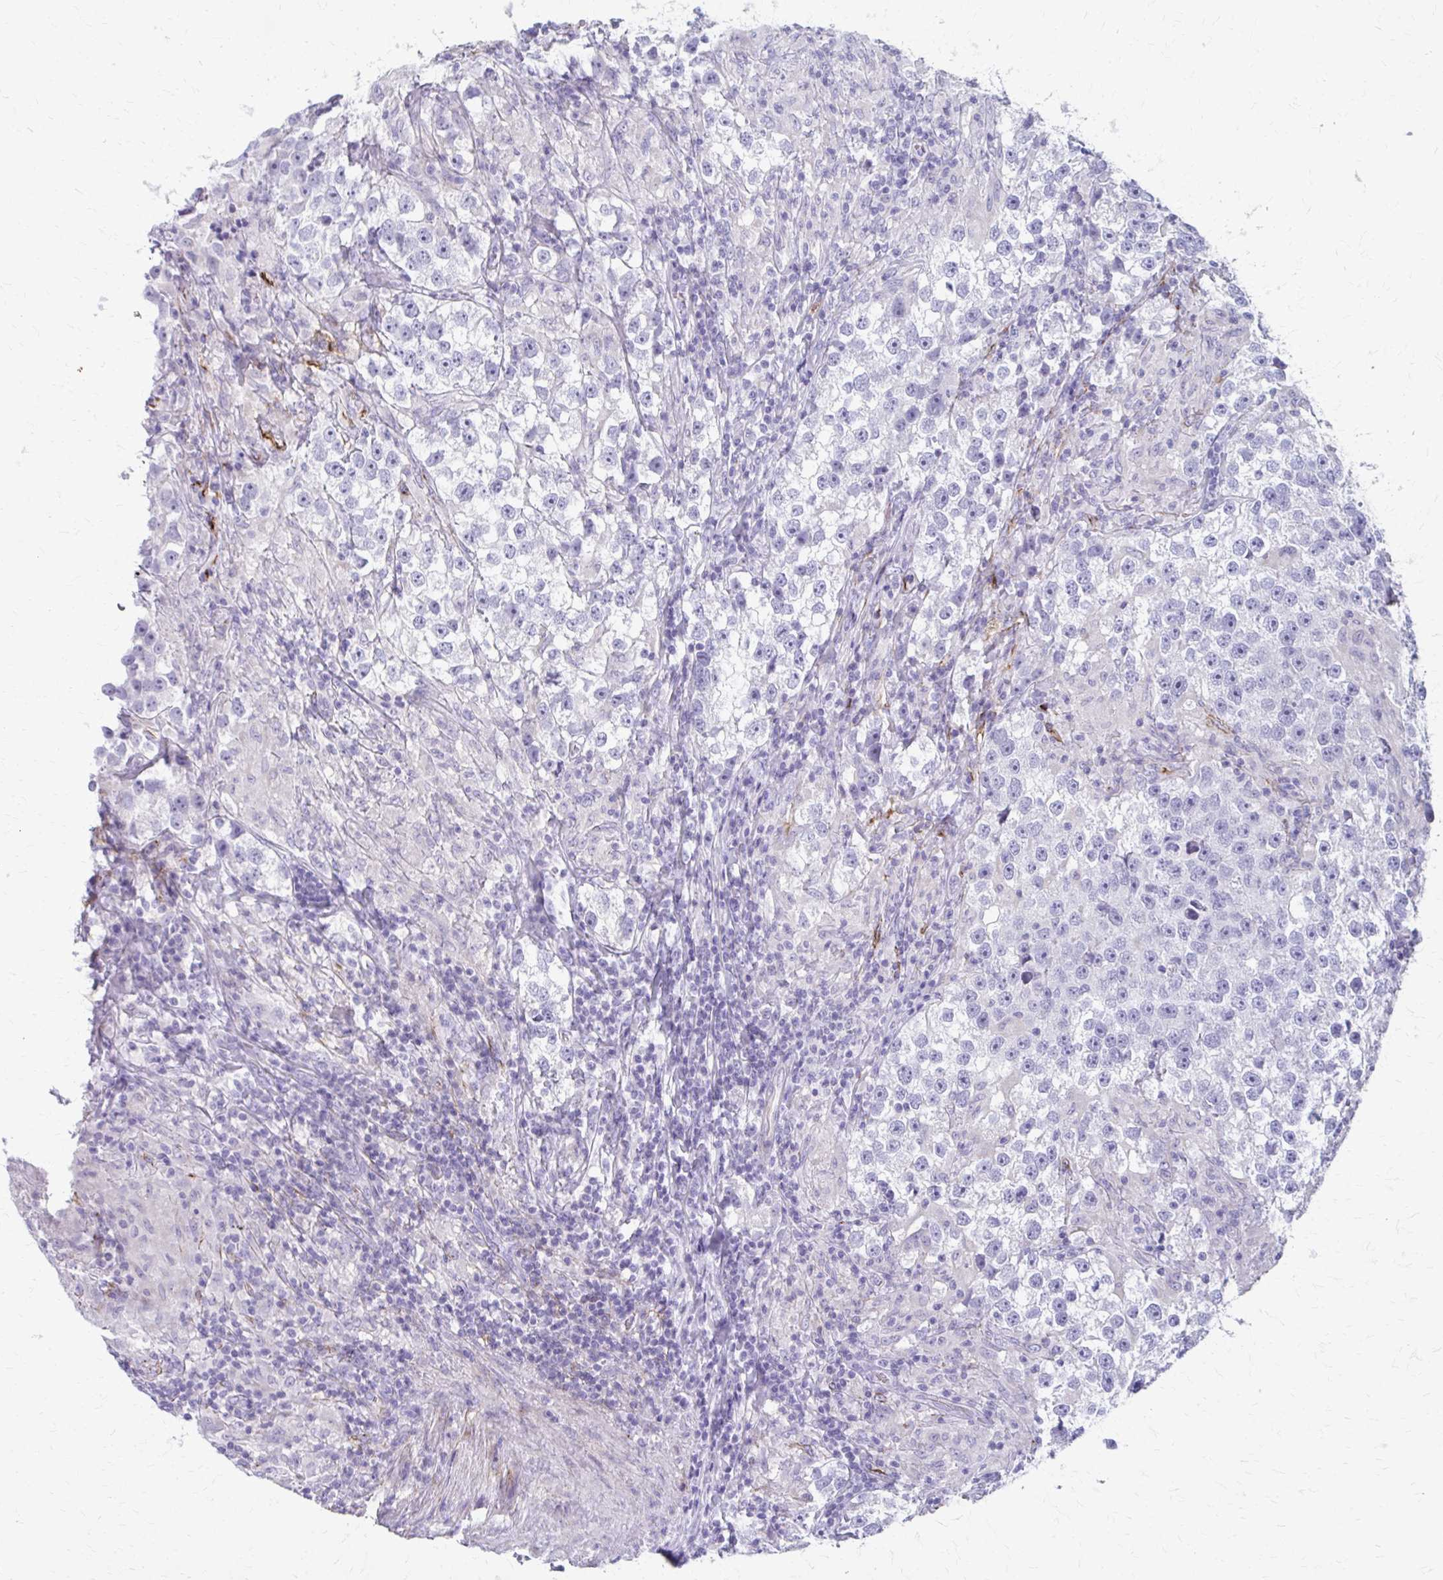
{"staining": {"intensity": "negative", "quantity": "none", "location": "none"}, "tissue": "testis cancer", "cell_type": "Tumor cells", "image_type": "cancer", "snomed": [{"axis": "morphology", "description": "Seminoma, NOS"}, {"axis": "topography", "description": "Testis"}], "caption": "High power microscopy image of an IHC micrograph of testis cancer (seminoma), revealing no significant staining in tumor cells.", "gene": "ADIPOQ", "patient": {"sex": "male", "age": 46}}